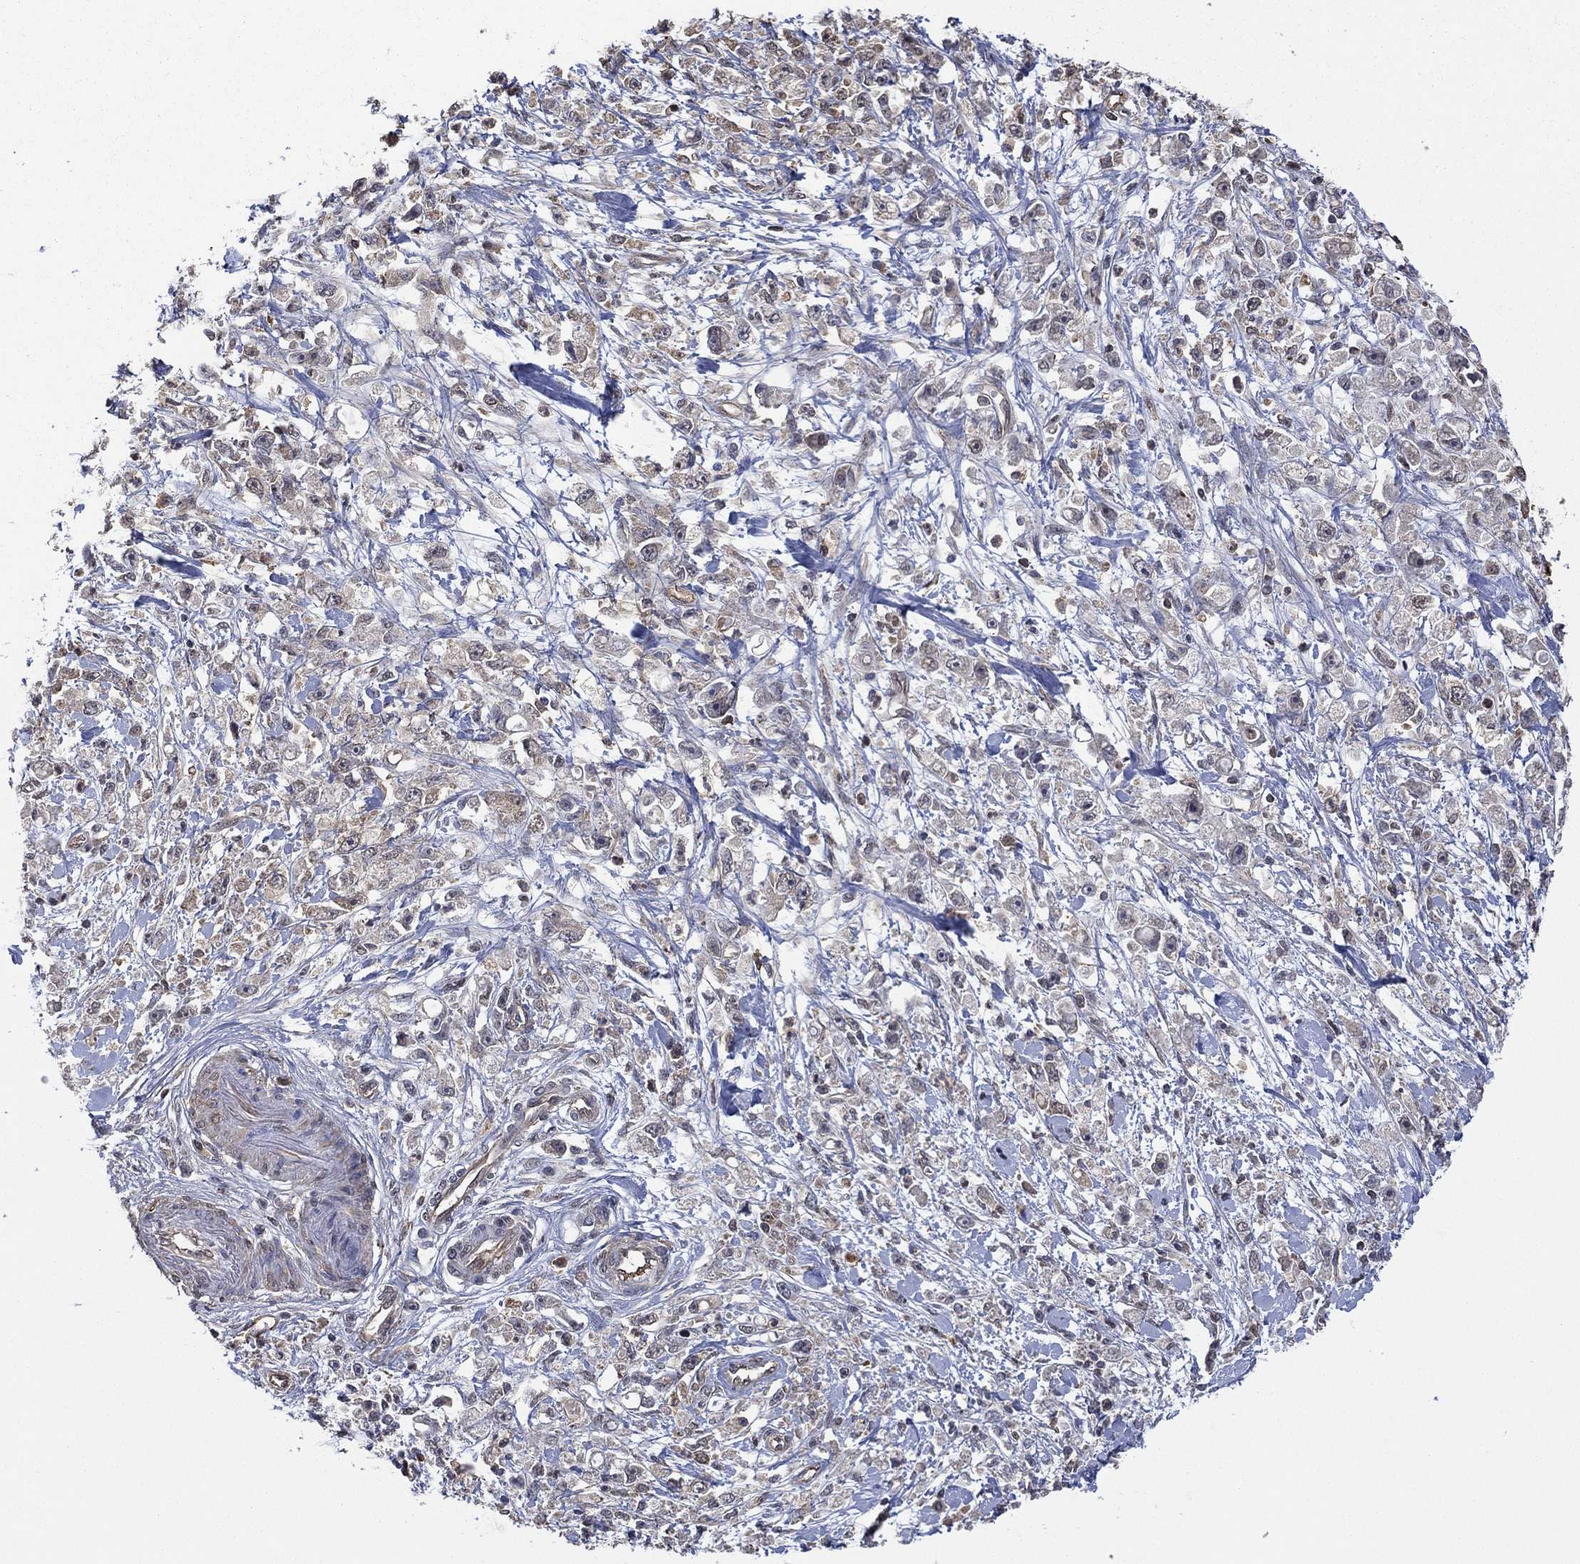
{"staining": {"intensity": "weak", "quantity": "<25%", "location": "cytoplasmic/membranous"}, "tissue": "stomach cancer", "cell_type": "Tumor cells", "image_type": "cancer", "snomed": [{"axis": "morphology", "description": "Adenocarcinoma, NOS"}, {"axis": "topography", "description": "Stomach"}], "caption": "Stomach adenocarcinoma was stained to show a protein in brown. There is no significant positivity in tumor cells.", "gene": "RNF114", "patient": {"sex": "female", "age": 59}}